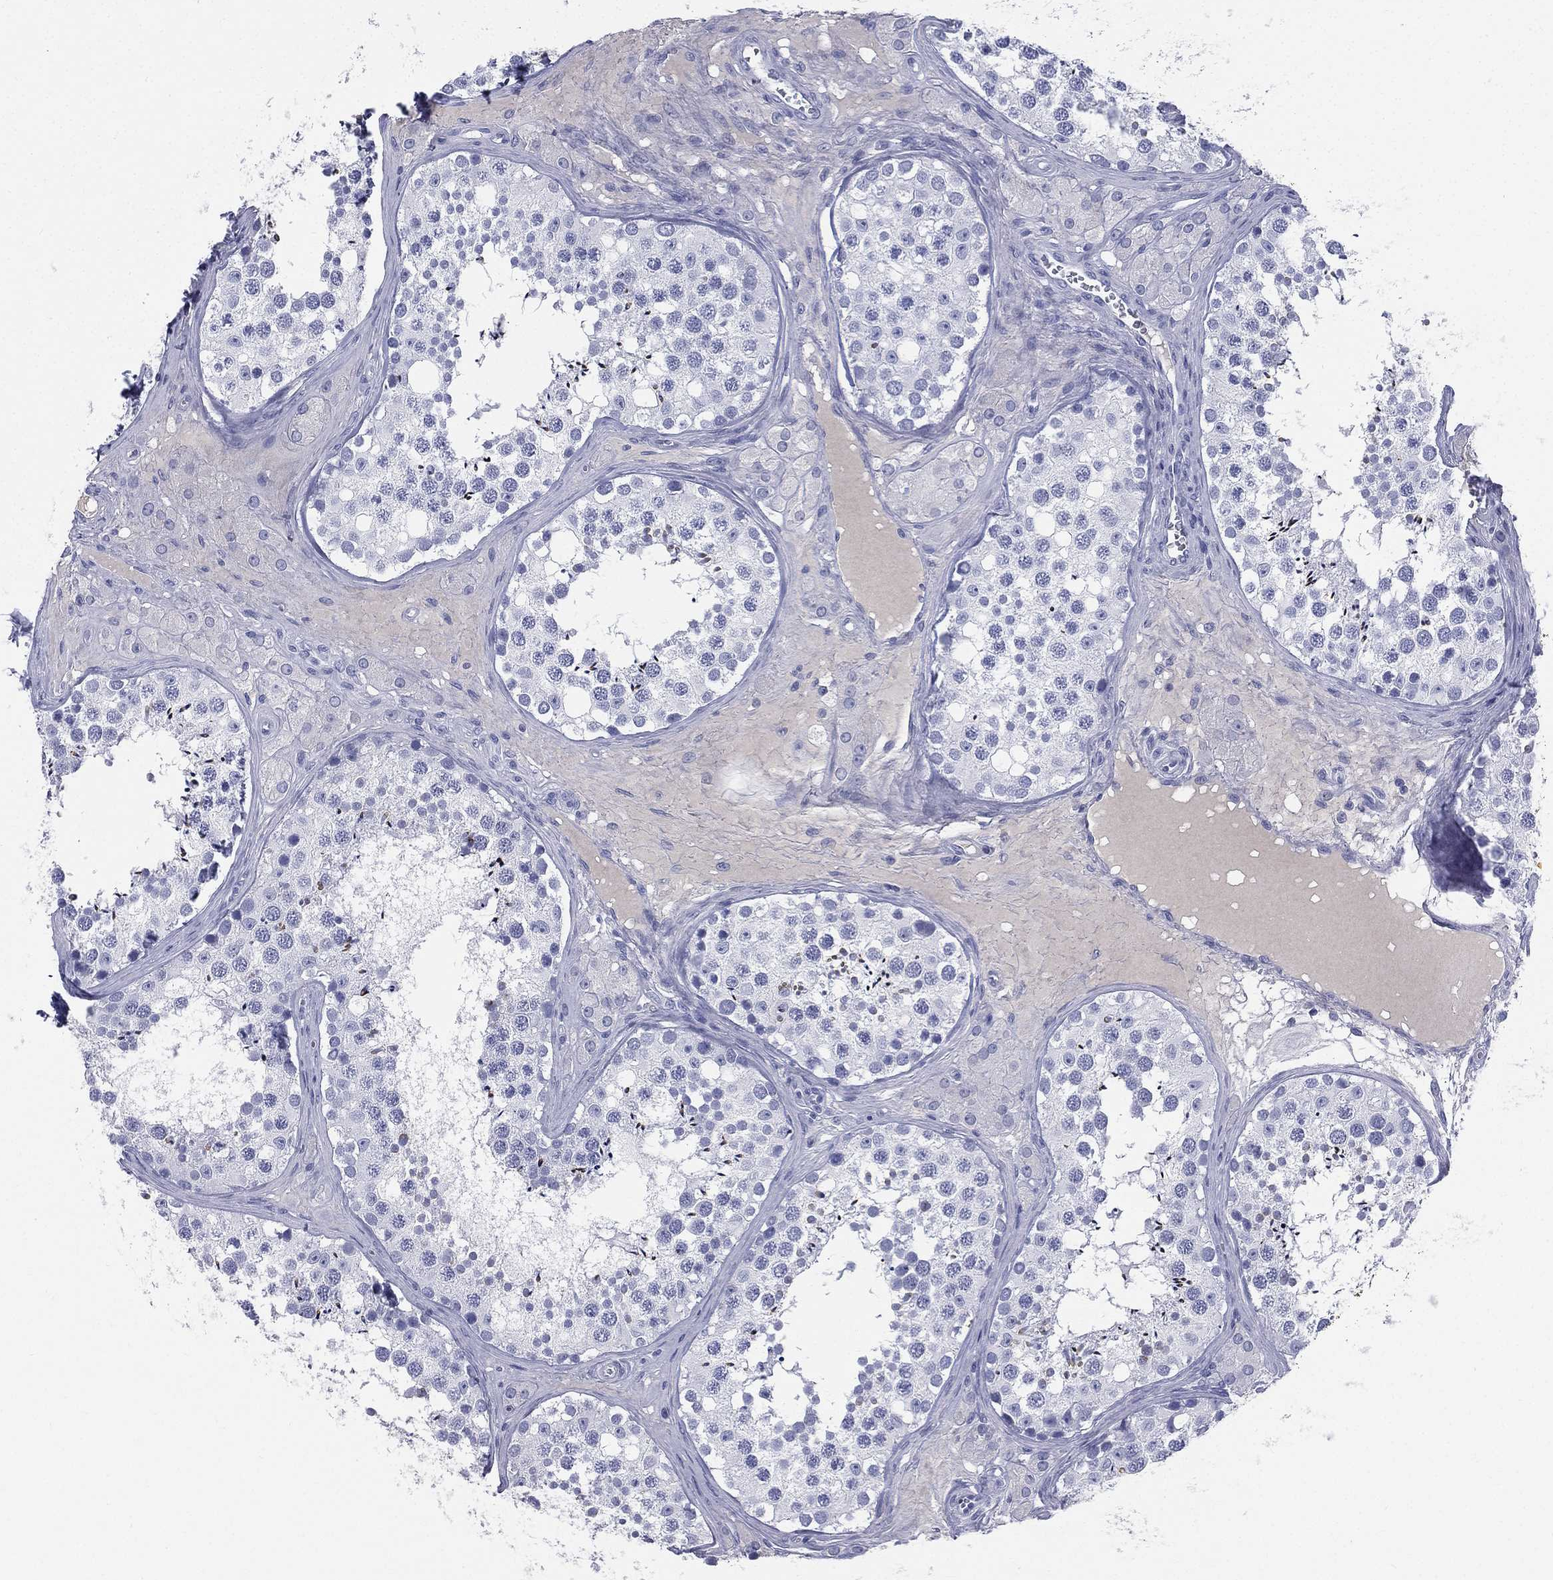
{"staining": {"intensity": "strong", "quantity": "<25%", "location": "cytoplasmic/membranous"}, "tissue": "testis", "cell_type": "Cells in seminiferous ducts", "image_type": "normal", "snomed": [{"axis": "morphology", "description": "Normal tissue, NOS"}, {"axis": "topography", "description": "Testis"}], "caption": "Immunohistochemistry (IHC) image of normal testis stained for a protein (brown), which exhibits medium levels of strong cytoplasmic/membranous positivity in approximately <25% of cells in seminiferous ducts.", "gene": "HP", "patient": {"sex": "male", "age": 31}}